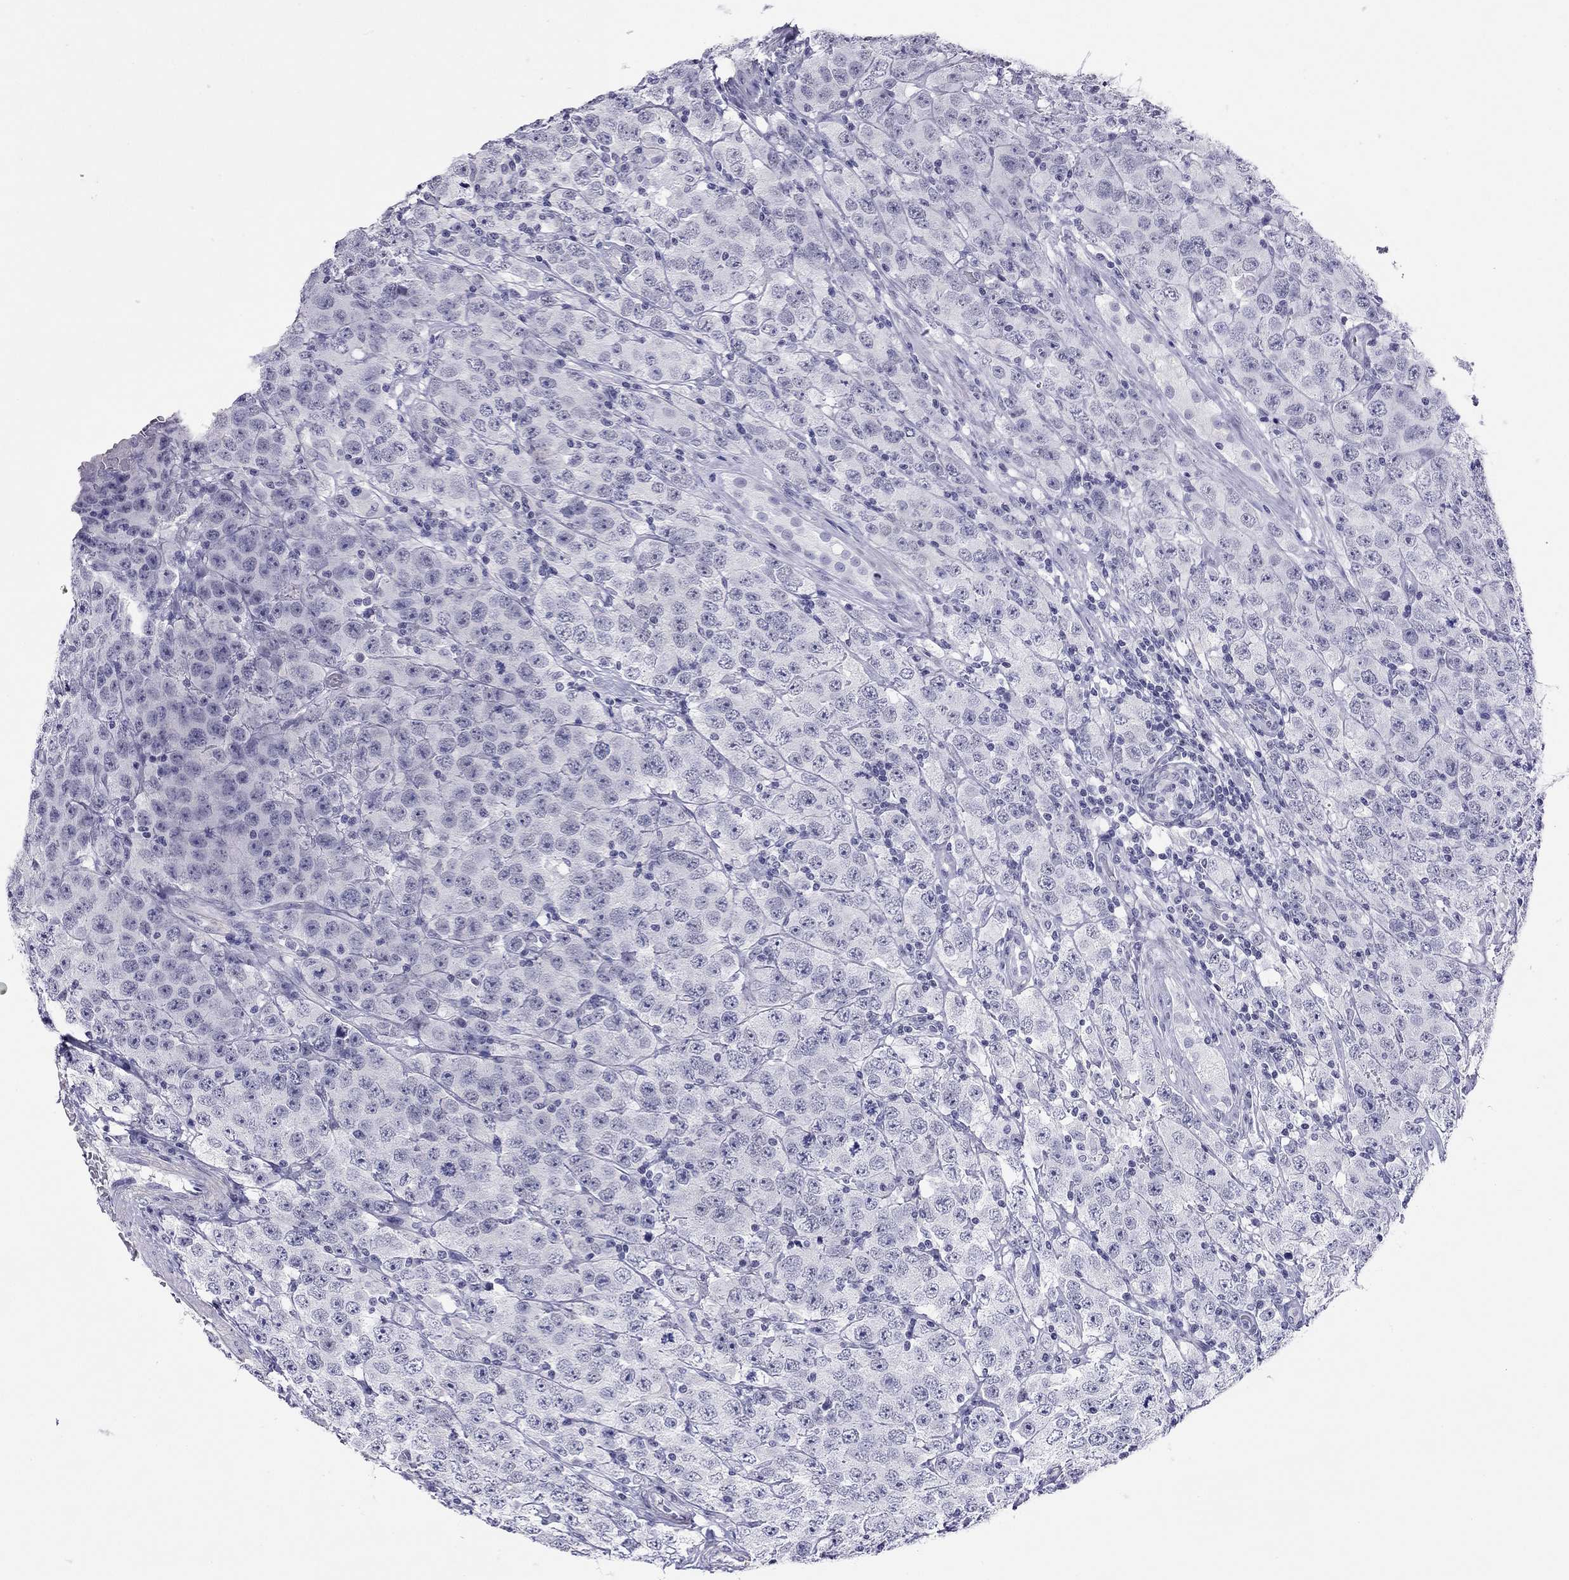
{"staining": {"intensity": "negative", "quantity": "none", "location": "none"}, "tissue": "testis cancer", "cell_type": "Tumor cells", "image_type": "cancer", "snomed": [{"axis": "morphology", "description": "Seminoma, NOS"}, {"axis": "topography", "description": "Testis"}], "caption": "High magnification brightfield microscopy of seminoma (testis) stained with DAB (brown) and counterstained with hematoxylin (blue): tumor cells show no significant staining.", "gene": "MYMX", "patient": {"sex": "male", "age": 52}}